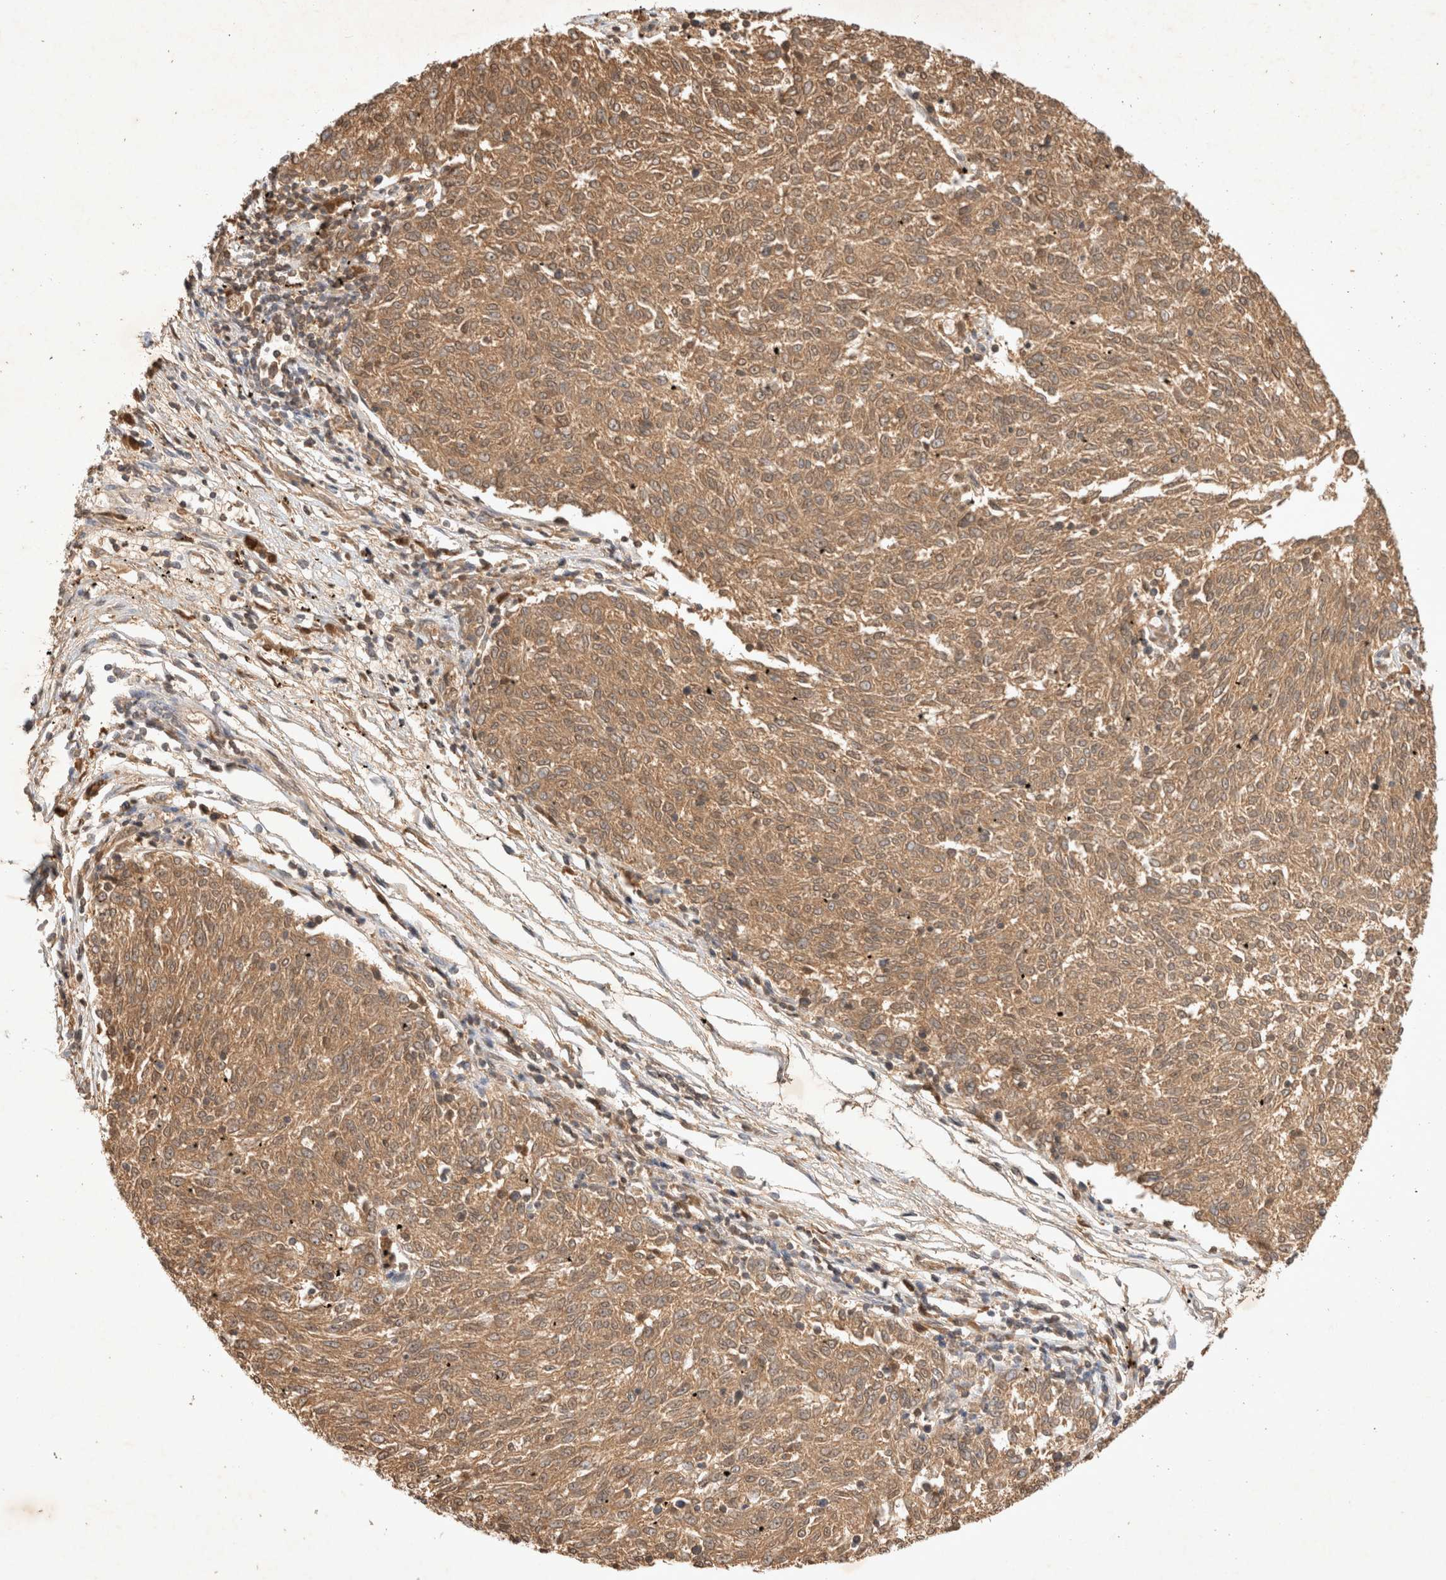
{"staining": {"intensity": "moderate", "quantity": ">75%", "location": "cytoplasmic/membranous"}, "tissue": "melanoma", "cell_type": "Tumor cells", "image_type": "cancer", "snomed": [{"axis": "morphology", "description": "Malignant melanoma, NOS"}, {"axis": "topography", "description": "Skin"}], "caption": "Immunohistochemical staining of human melanoma displays medium levels of moderate cytoplasmic/membranous protein staining in approximately >75% of tumor cells.", "gene": "YES1", "patient": {"sex": "female", "age": 72}}